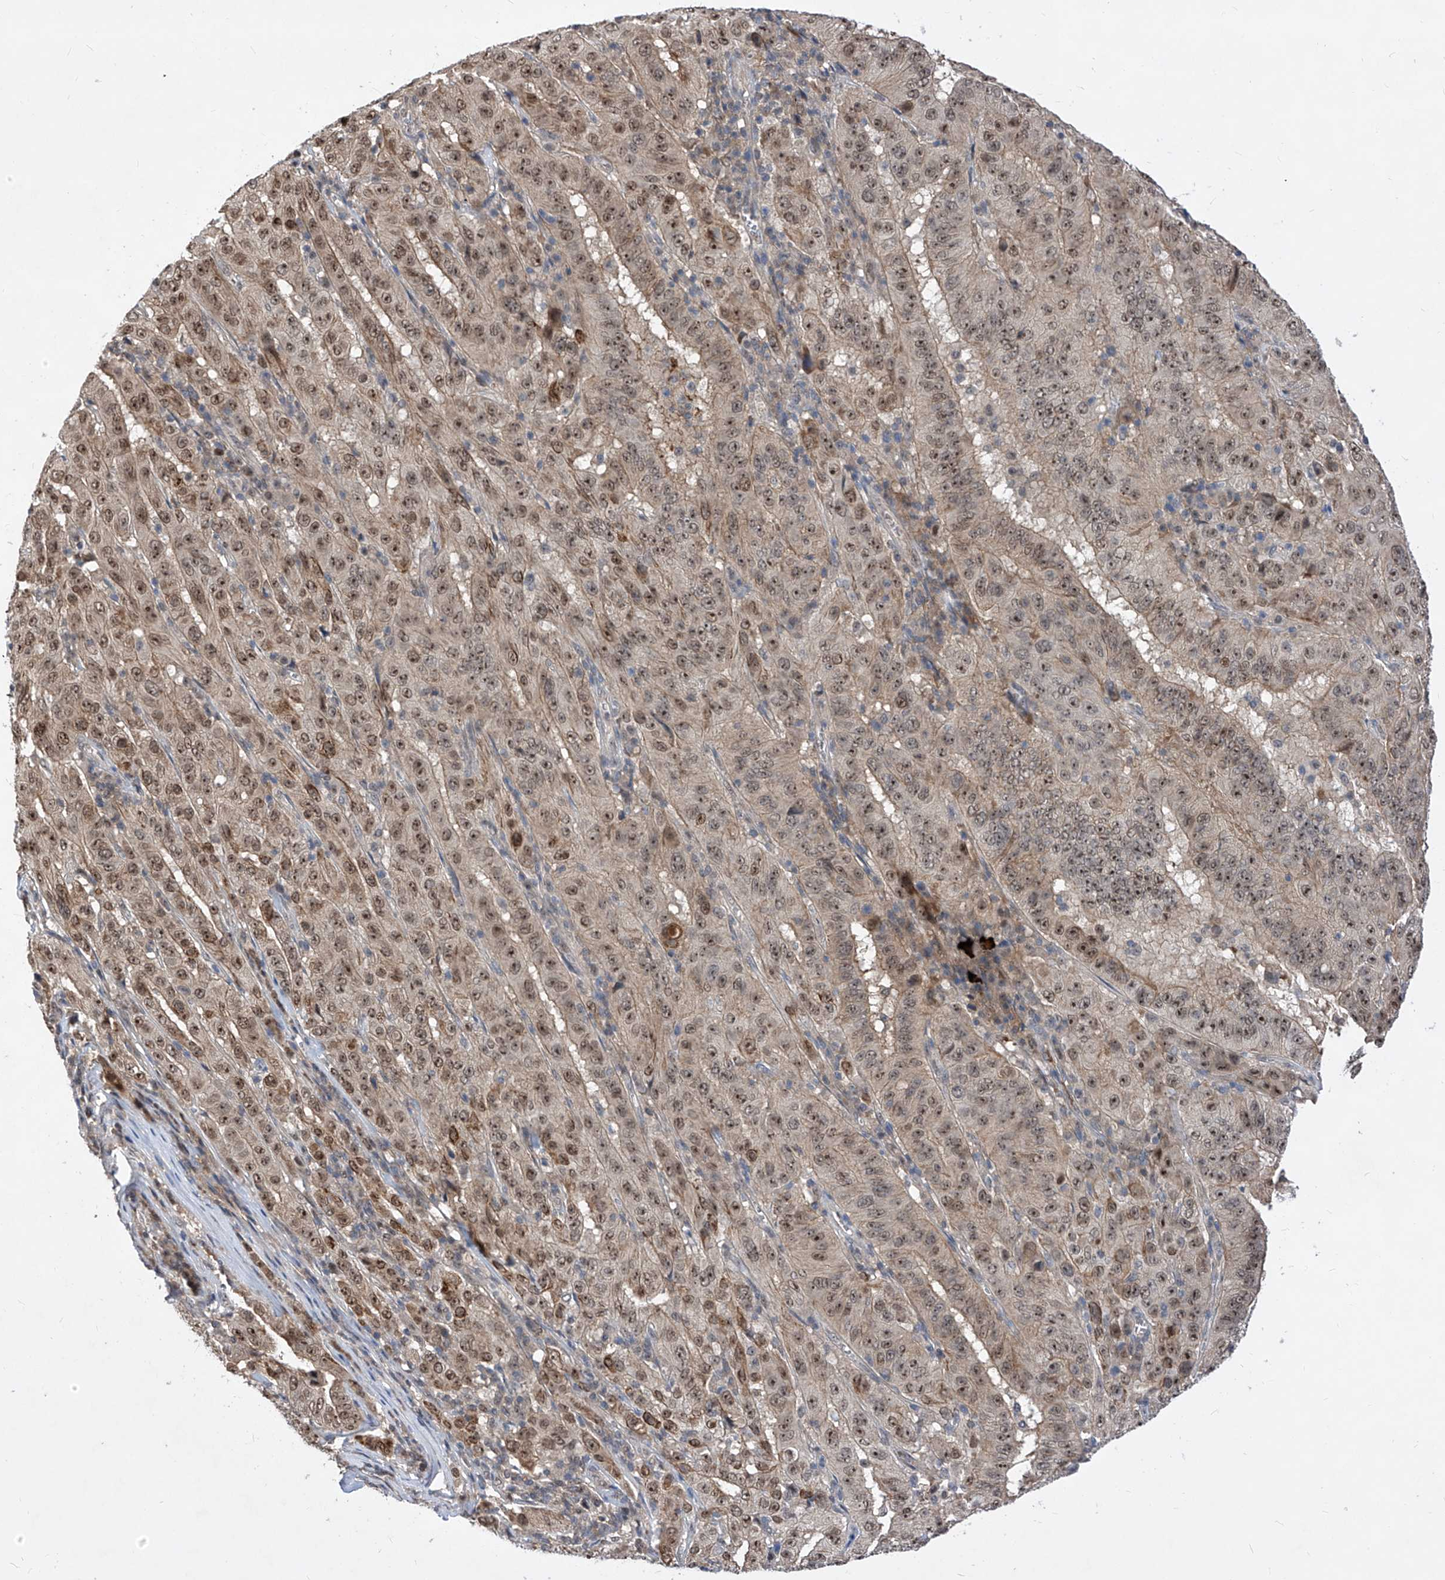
{"staining": {"intensity": "moderate", "quantity": ">75%", "location": "cytoplasmic/membranous,nuclear"}, "tissue": "pancreatic cancer", "cell_type": "Tumor cells", "image_type": "cancer", "snomed": [{"axis": "morphology", "description": "Adenocarcinoma, NOS"}, {"axis": "topography", "description": "Pancreas"}], "caption": "Adenocarcinoma (pancreatic) stained with IHC demonstrates moderate cytoplasmic/membranous and nuclear positivity in approximately >75% of tumor cells.", "gene": "LGR4", "patient": {"sex": "male", "age": 63}}